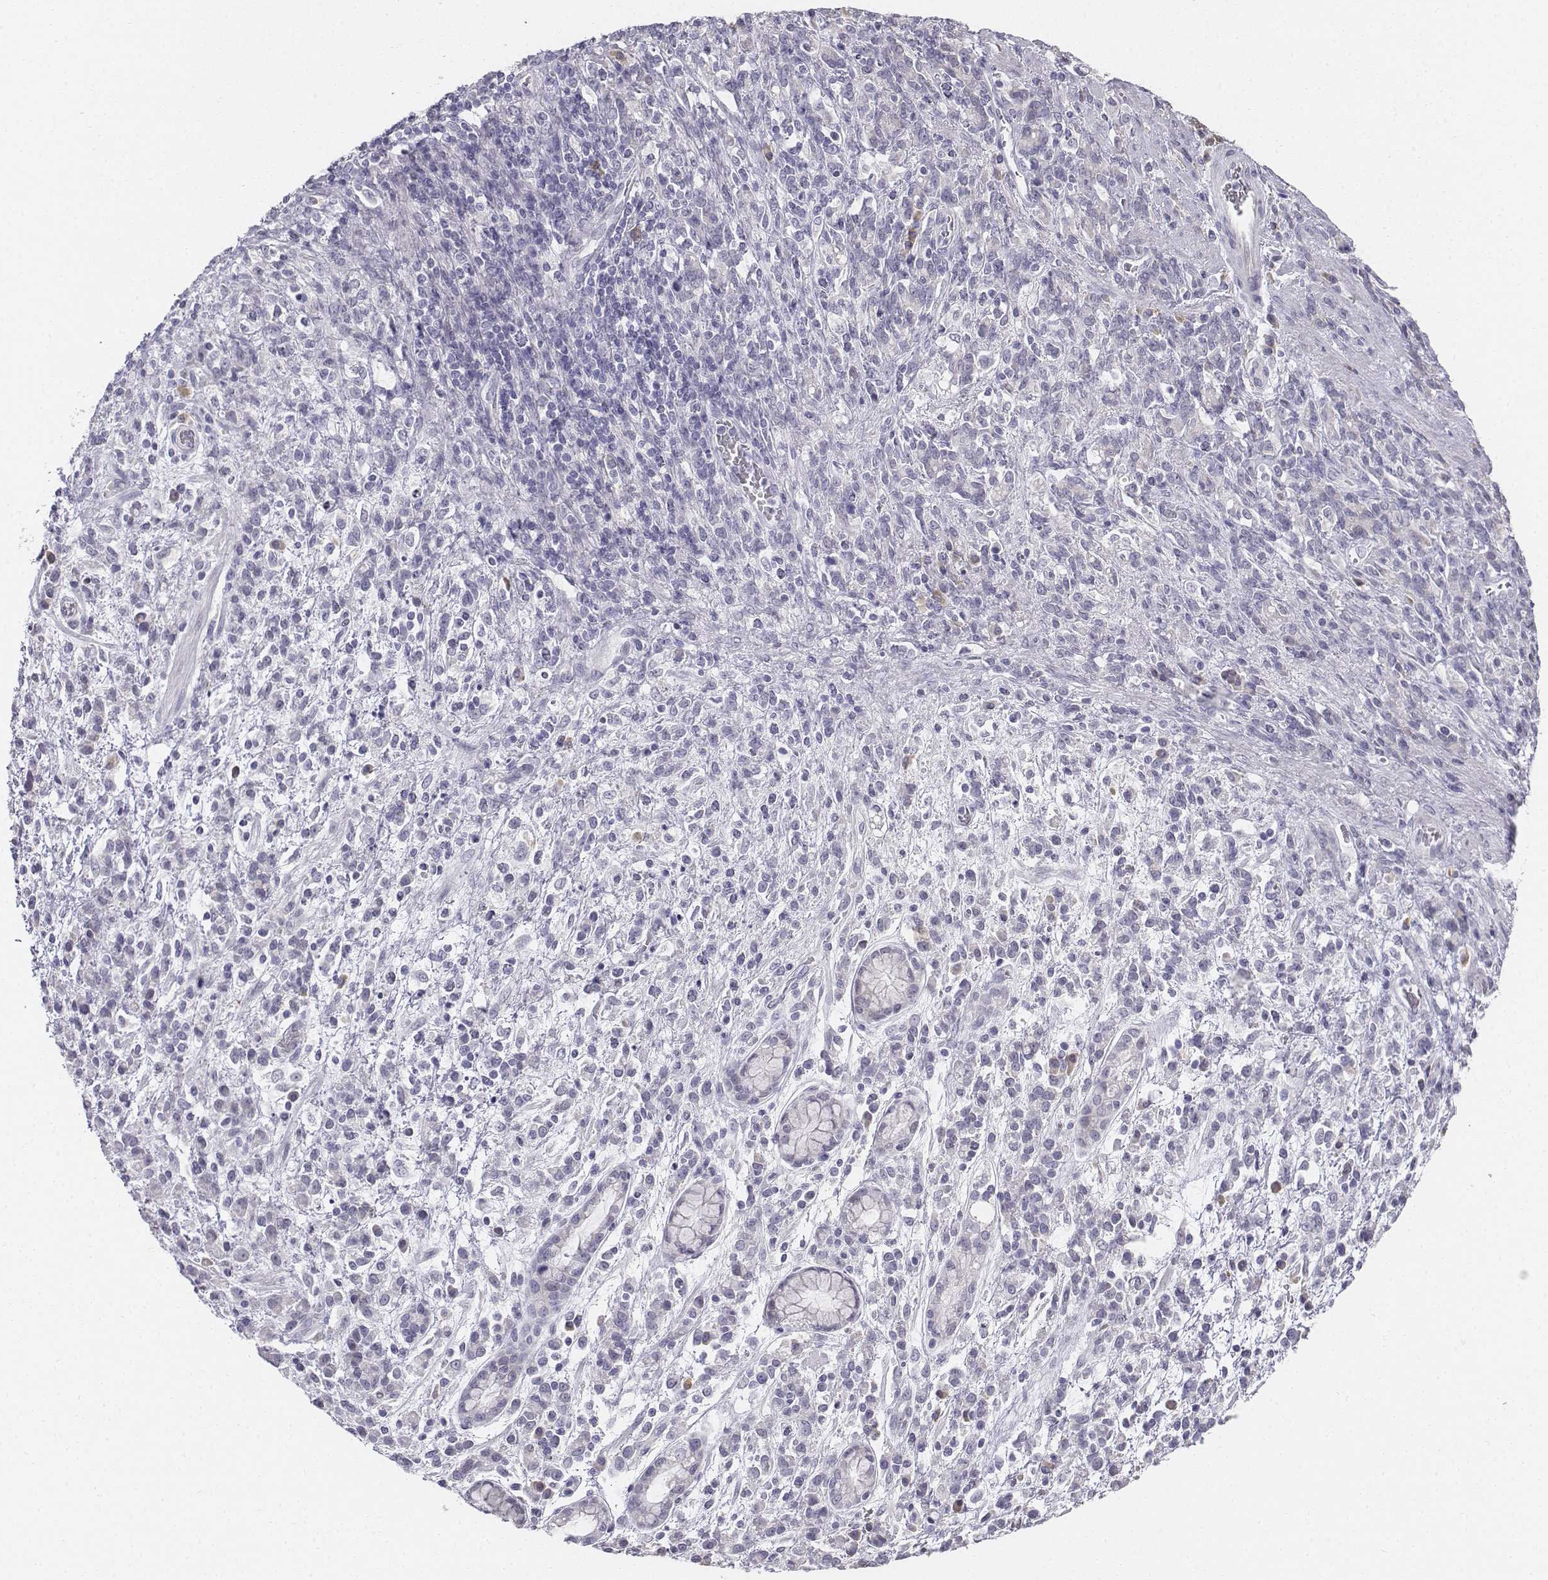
{"staining": {"intensity": "negative", "quantity": "none", "location": "none"}, "tissue": "stomach cancer", "cell_type": "Tumor cells", "image_type": "cancer", "snomed": [{"axis": "morphology", "description": "Adenocarcinoma, NOS"}, {"axis": "topography", "description": "Stomach"}], "caption": "High power microscopy photomicrograph of an IHC histopathology image of stomach cancer (adenocarcinoma), revealing no significant expression in tumor cells. The staining was performed using DAB to visualize the protein expression in brown, while the nuclei were stained in blue with hematoxylin (Magnification: 20x).", "gene": "PENK", "patient": {"sex": "female", "age": 57}}